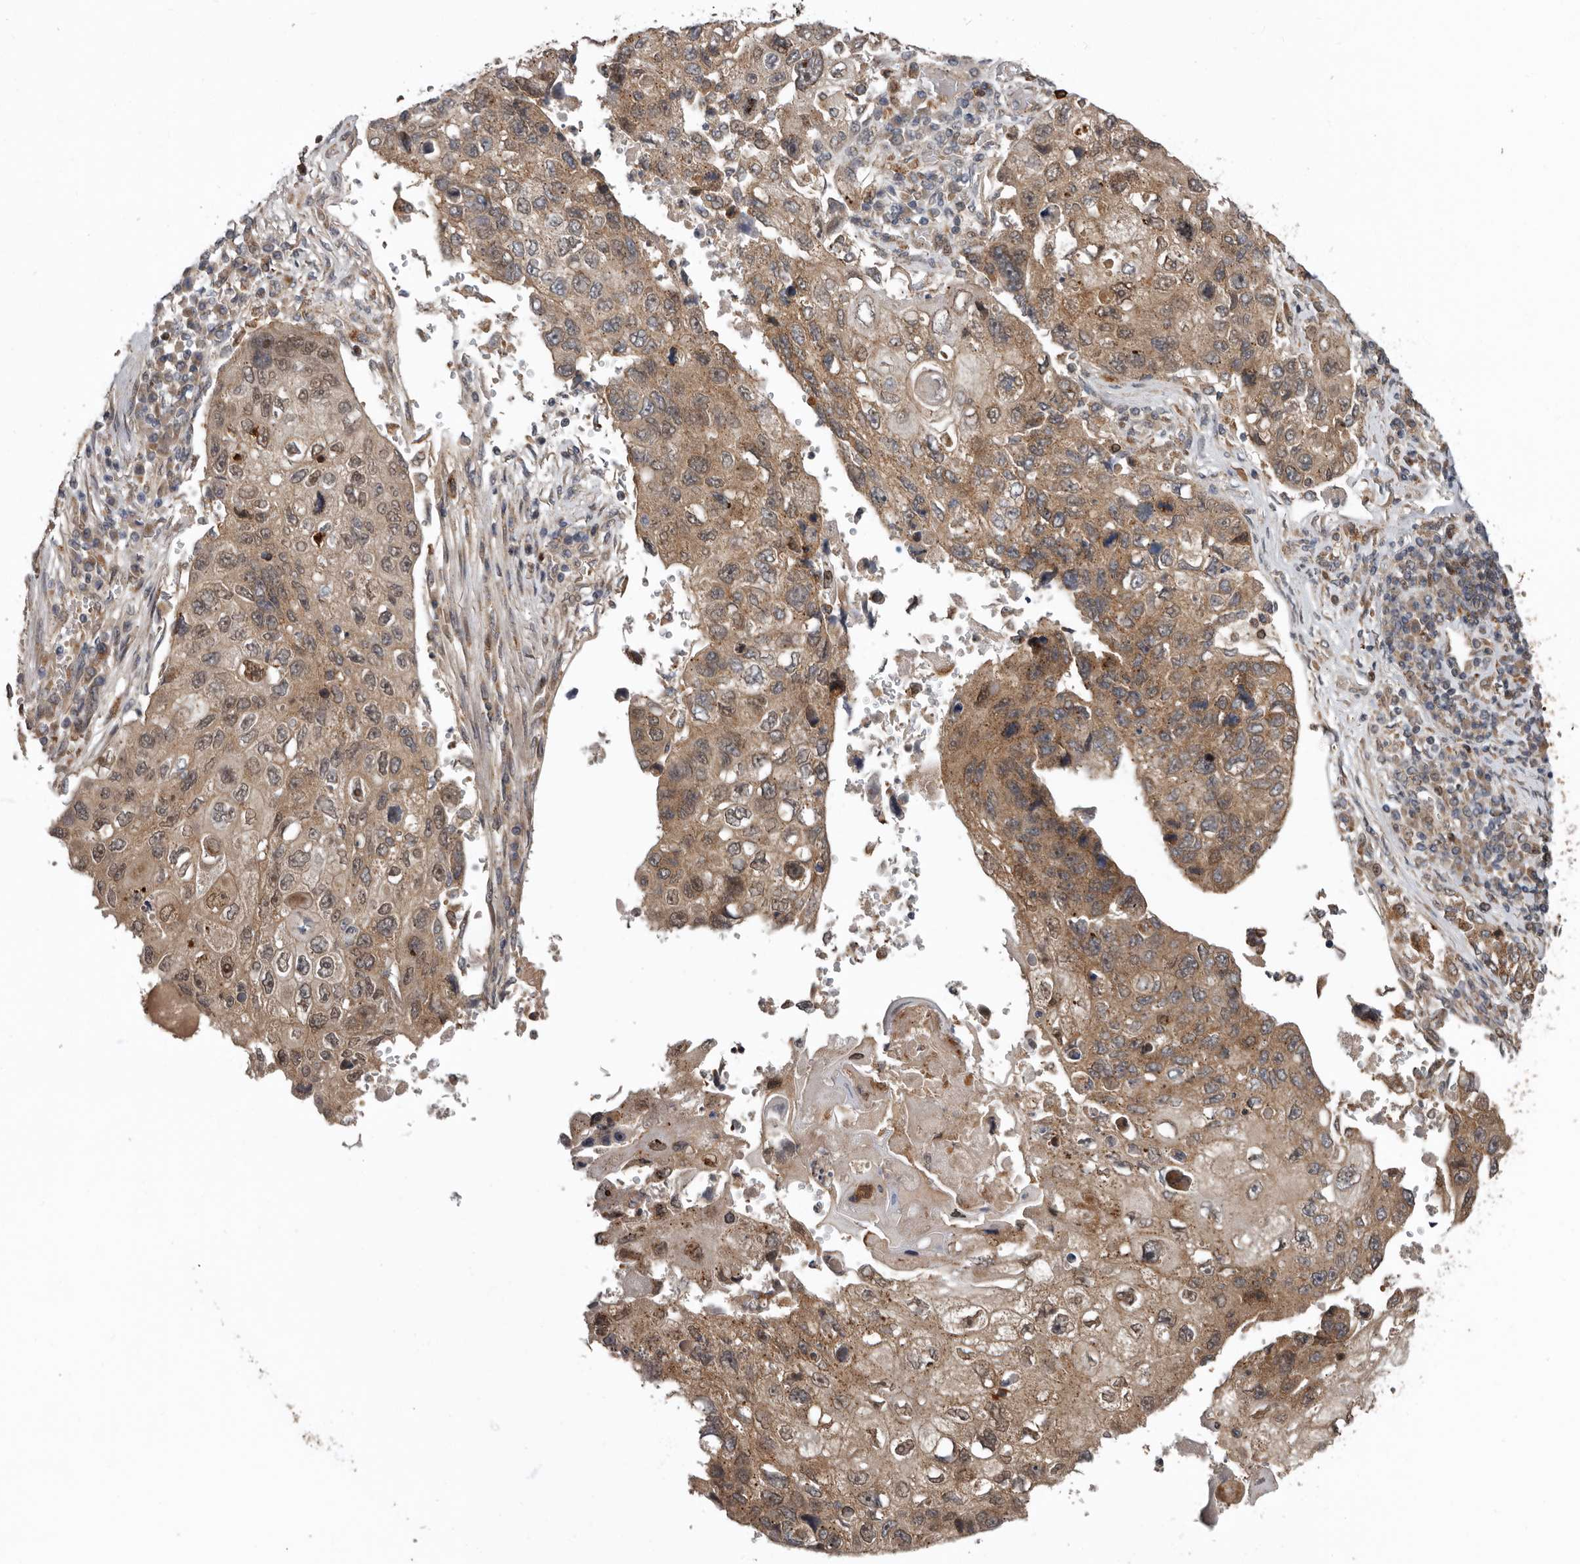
{"staining": {"intensity": "moderate", "quantity": ">75%", "location": "cytoplasmic/membranous,nuclear"}, "tissue": "lung cancer", "cell_type": "Tumor cells", "image_type": "cancer", "snomed": [{"axis": "morphology", "description": "Squamous cell carcinoma, NOS"}, {"axis": "topography", "description": "Lung"}], "caption": "The histopathology image shows a brown stain indicating the presence of a protein in the cytoplasmic/membranous and nuclear of tumor cells in lung cancer.", "gene": "FGFR4", "patient": {"sex": "male", "age": 61}}